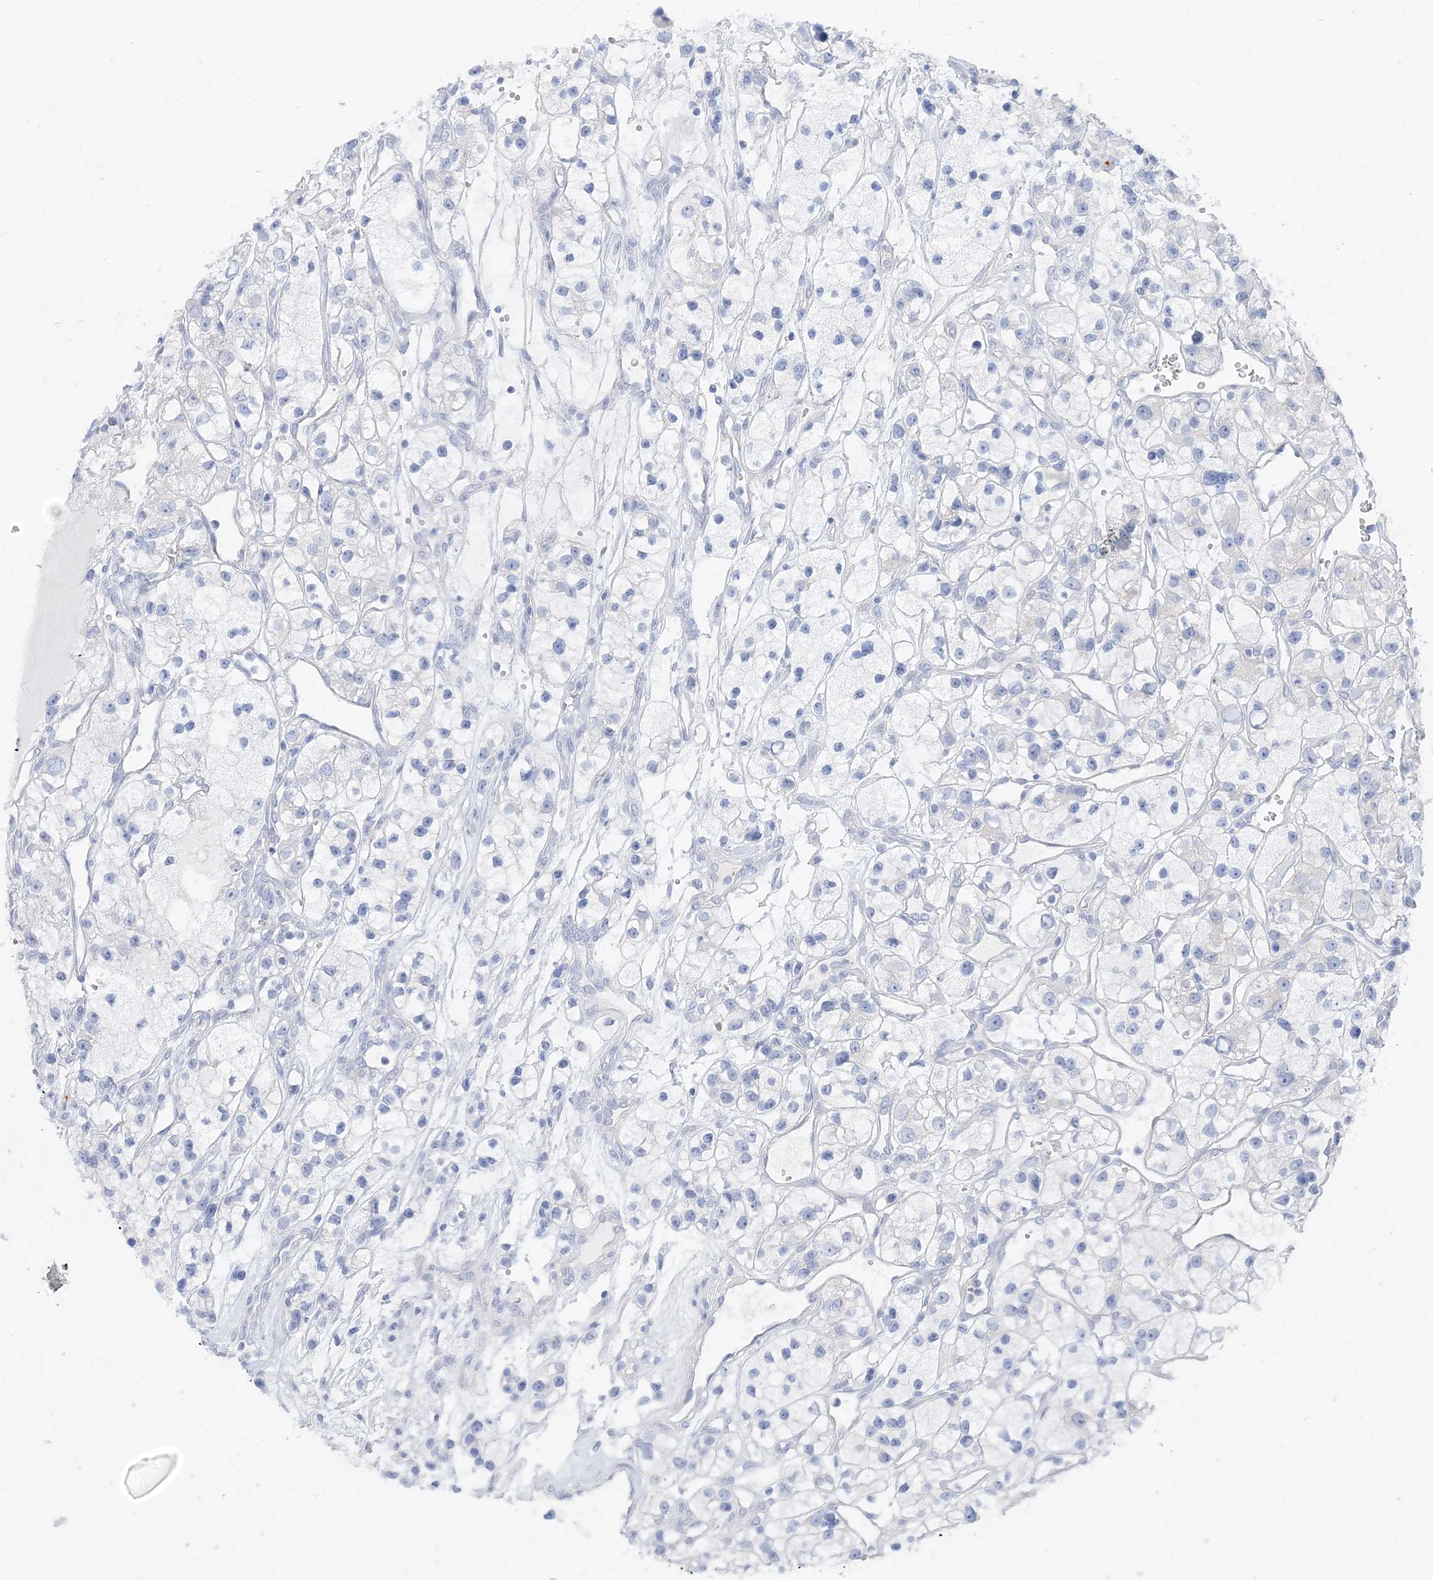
{"staining": {"intensity": "negative", "quantity": "none", "location": "none"}, "tissue": "renal cancer", "cell_type": "Tumor cells", "image_type": "cancer", "snomed": [{"axis": "morphology", "description": "Adenocarcinoma, NOS"}, {"axis": "topography", "description": "Kidney"}], "caption": "Tumor cells show no significant protein expression in renal cancer (adenocarcinoma).", "gene": "HMGCS1", "patient": {"sex": "female", "age": 57}}